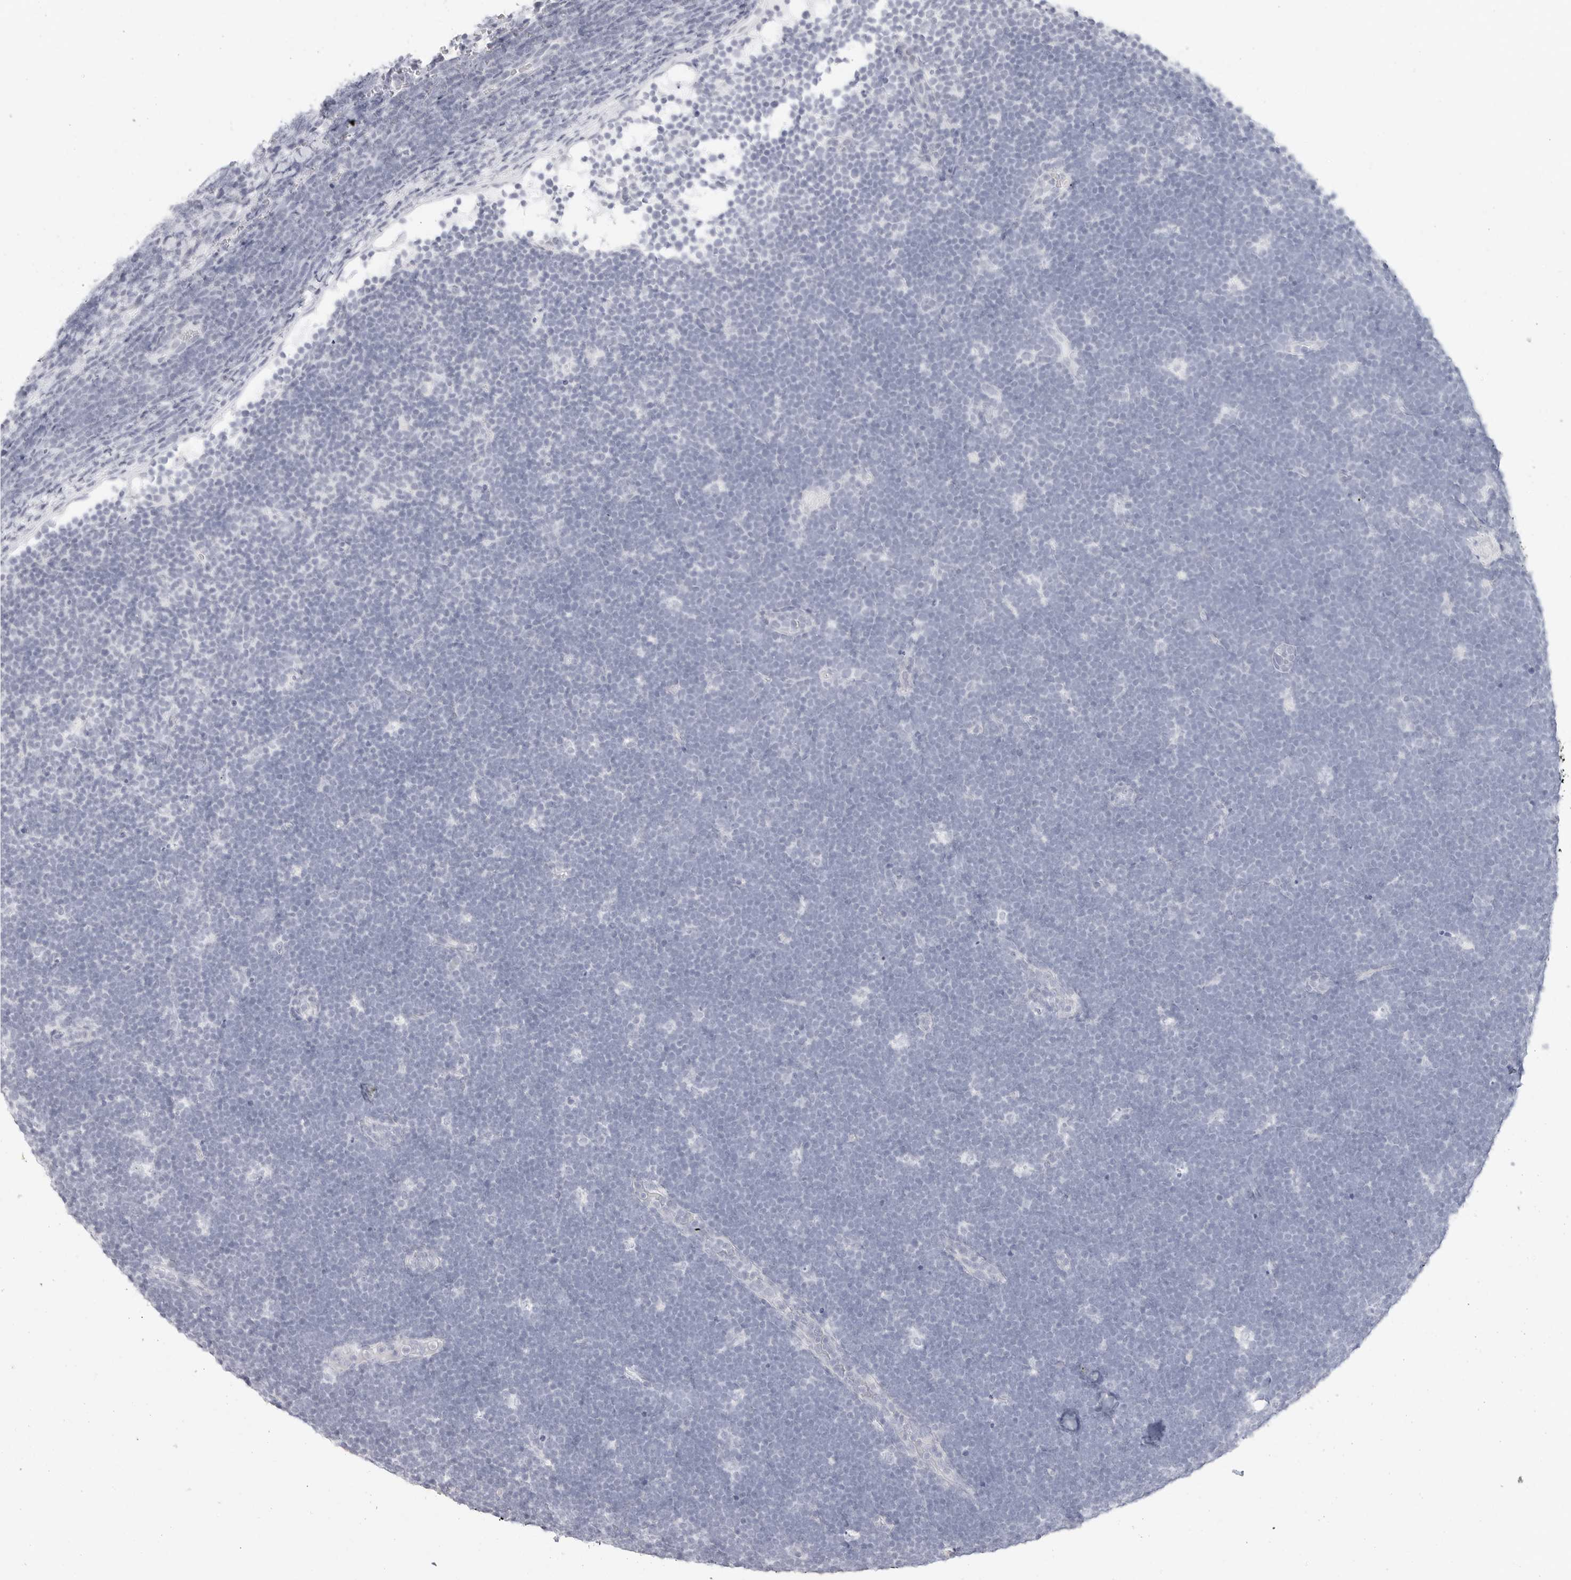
{"staining": {"intensity": "negative", "quantity": "none", "location": "none"}, "tissue": "lymphoma", "cell_type": "Tumor cells", "image_type": "cancer", "snomed": [{"axis": "morphology", "description": "Malignant lymphoma, non-Hodgkin's type, High grade"}, {"axis": "topography", "description": "Lymph node"}], "caption": "The image demonstrates no staining of tumor cells in malignant lymphoma, non-Hodgkin's type (high-grade).", "gene": "HMGCS2", "patient": {"sex": "male", "age": 13}}